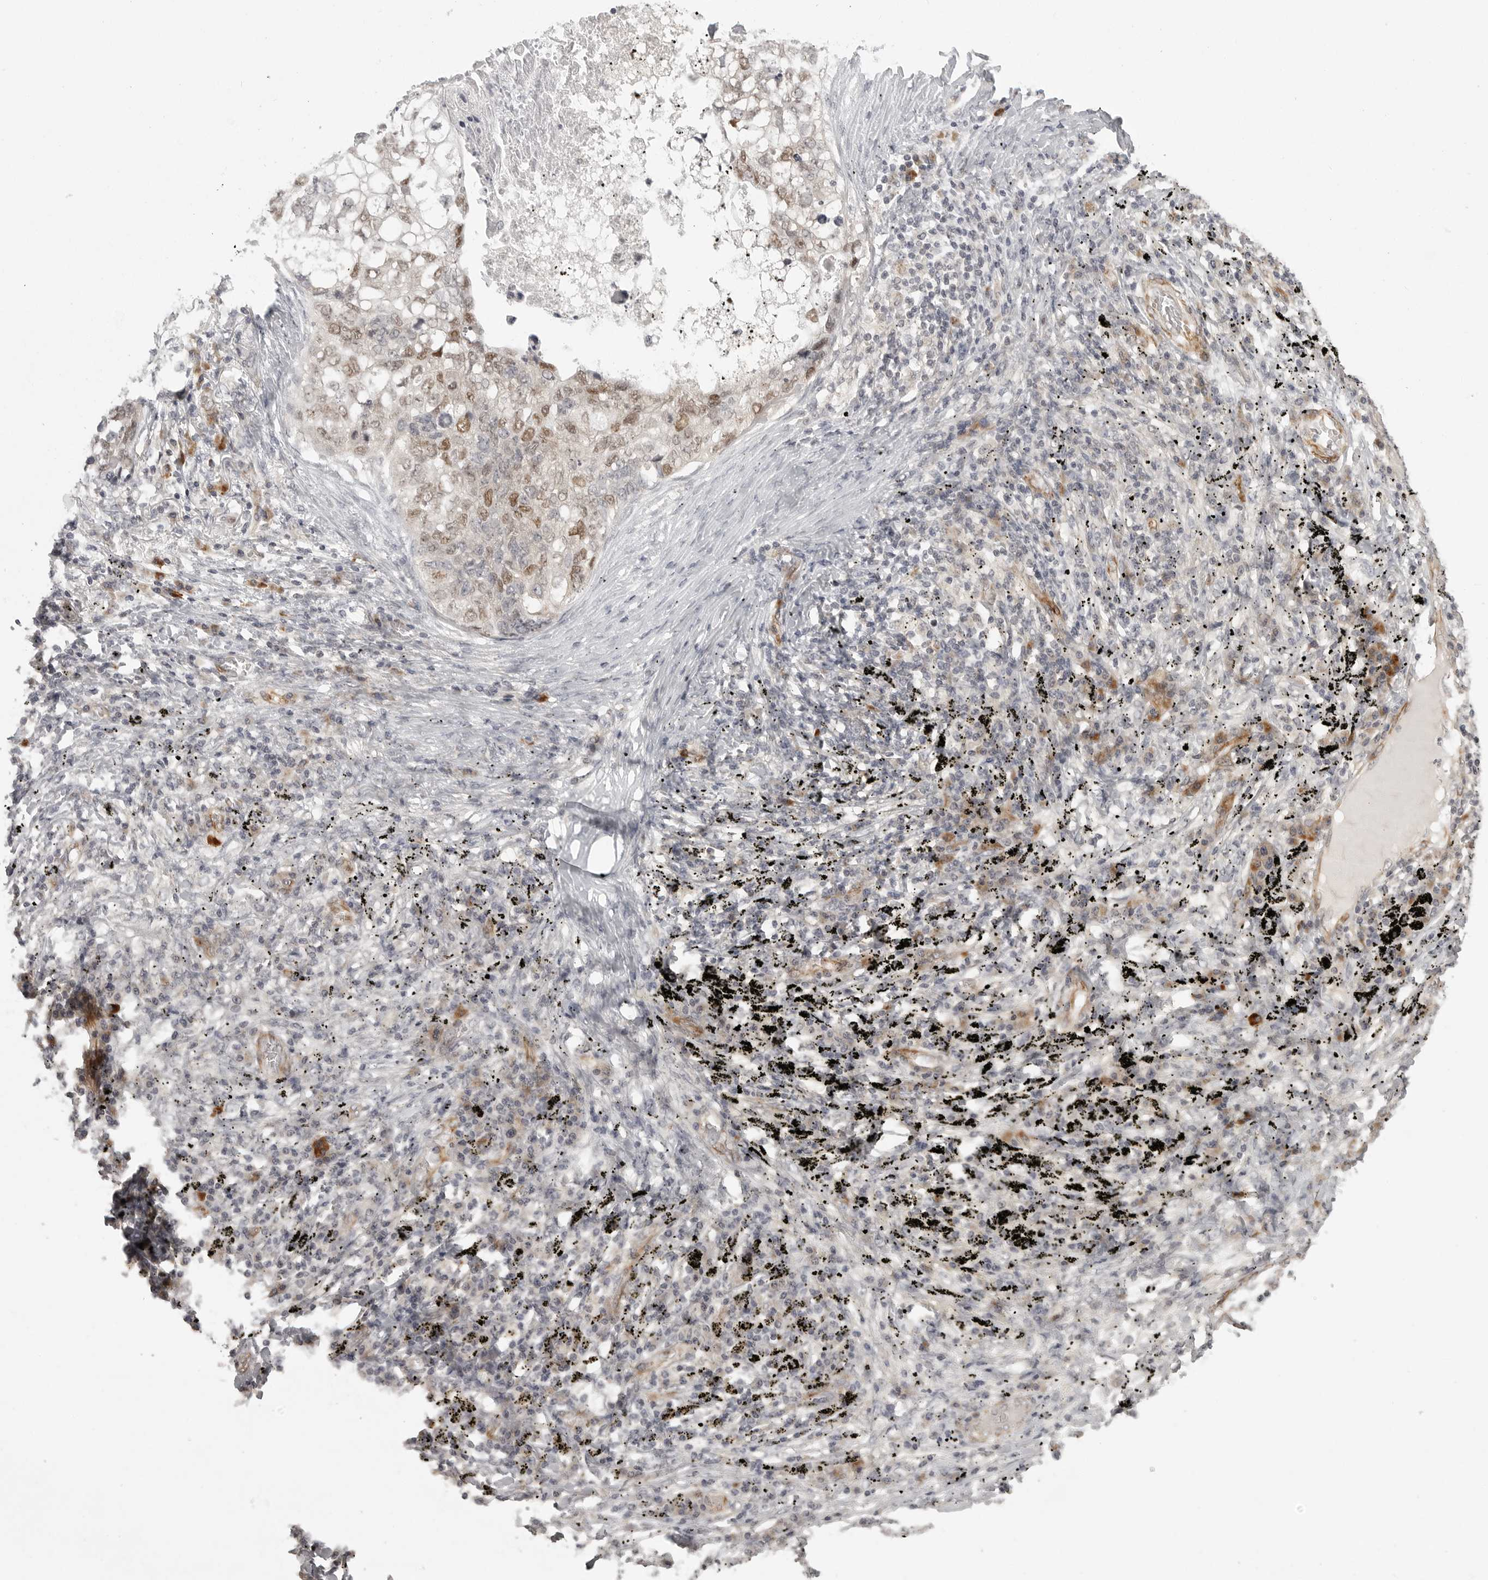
{"staining": {"intensity": "moderate", "quantity": "25%-75%", "location": "nuclear"}, "tissue": "lung cancer", "cell_type": "Tumor cells", "image_type": "cancer", "snomed": [{"axis": "morphology", "description": "Squamous cell carcinoma, NOS"}, {"axis": "topography", "description": "Lung"}], "caption": "Protein positivity by immunohistochemistry shows moderate nuclear positivity in approximately 25%-75% of tumor cells in lung squamous cell carcinoma. The protein of interest is stained brown, and the nuclei are stained in blue (DAB (3,3'-diaminobenzidine) IHC with brightfield microscopy, high magnification).", "gene": "TUT4", "patient": {"sex": "female", "age": 63}}